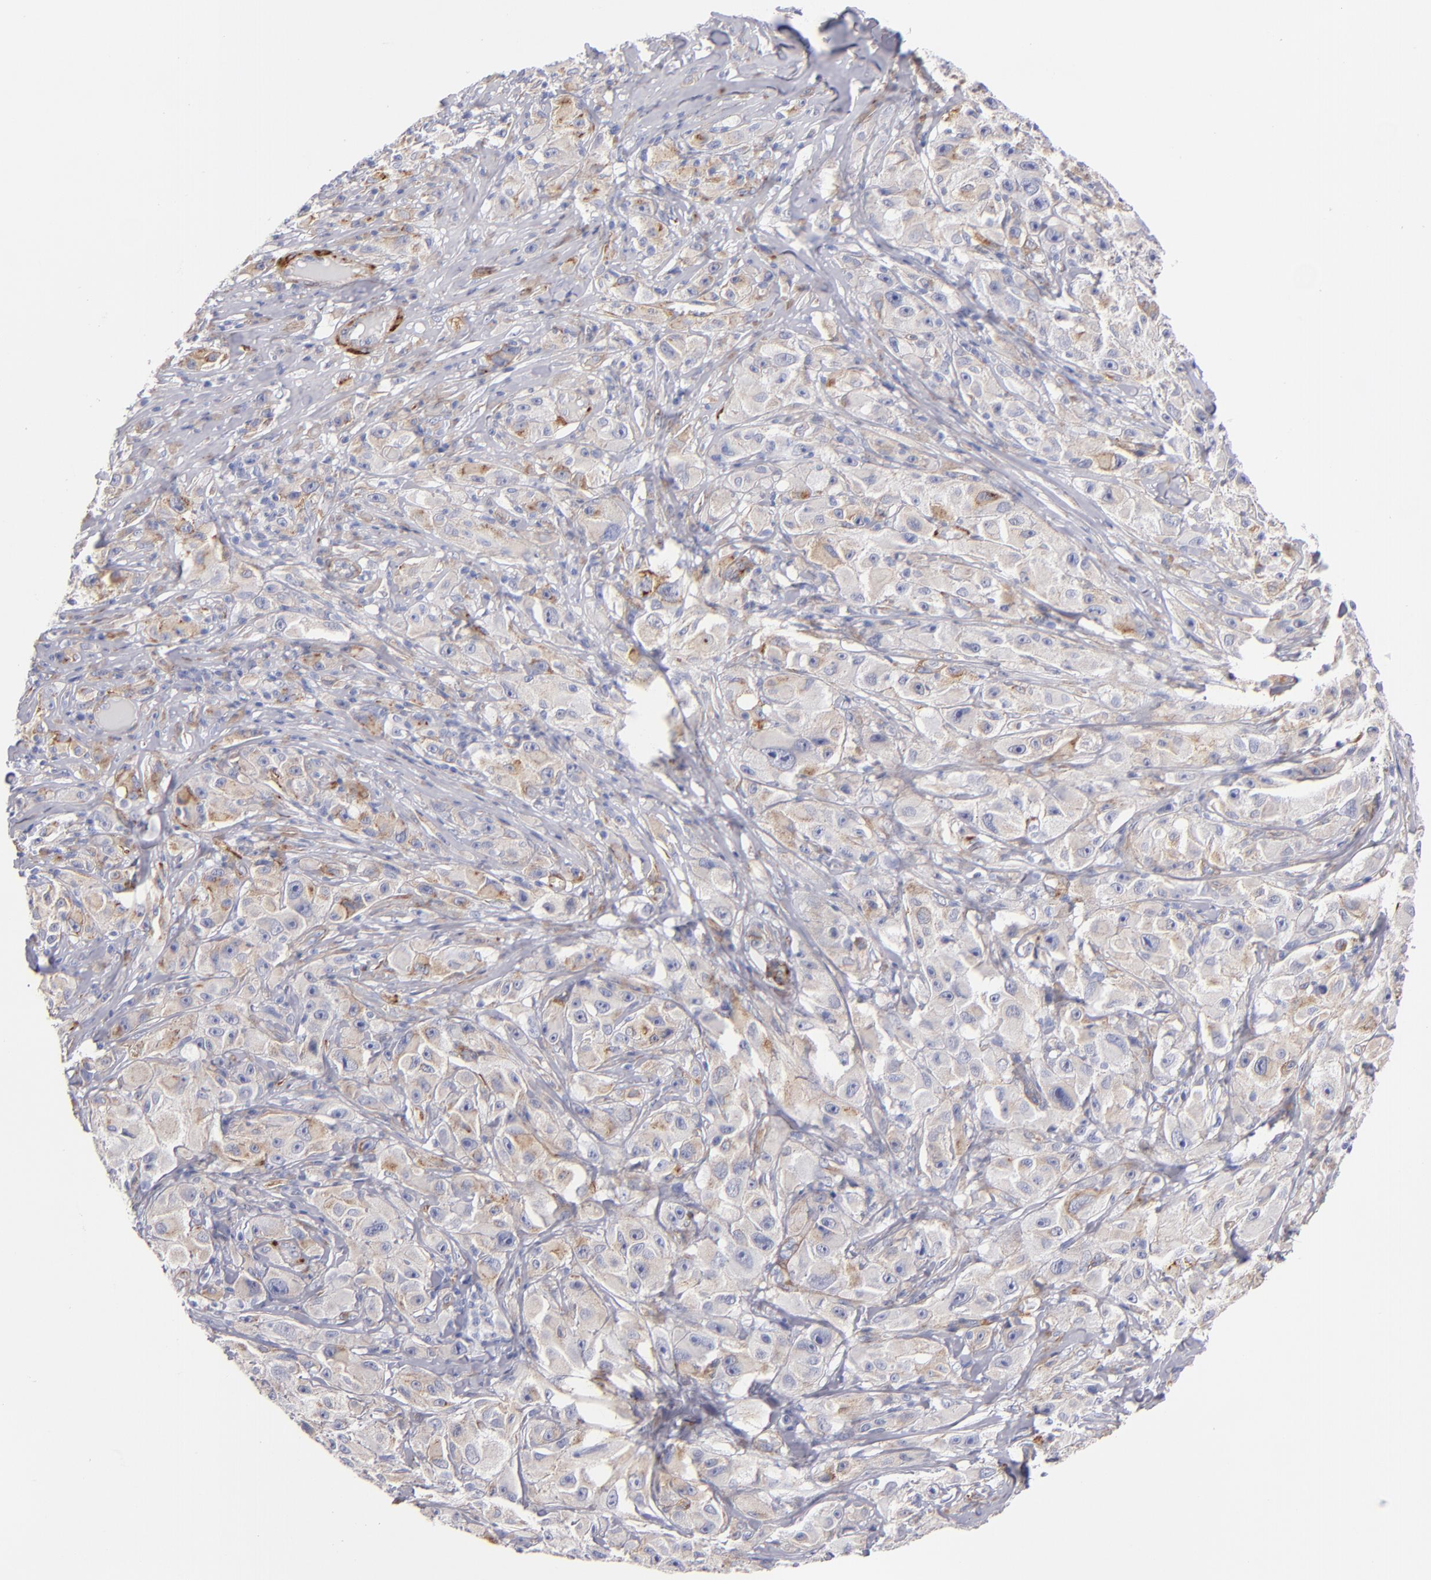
{"staining": {"intensity": "weak", "quantity": ">75%", "location": "cytoplasmic/membranous"}, "tissue": "melanoma", "cell_type": "Tumor cells", "image_type": "cancer", "snomed": [{"axis": "morphology", "description": "Malignant melanoma, NOS"}, {"axis": "topography", "description": "Skin"}], "caption": "Protein expression analysis of malignant melanoma reveals weak cytoplasmic/membranous staining in approximately >75% of tumor cells.", "gene": "LAMC1", "patient": {"sex": "male", "age": 56}}